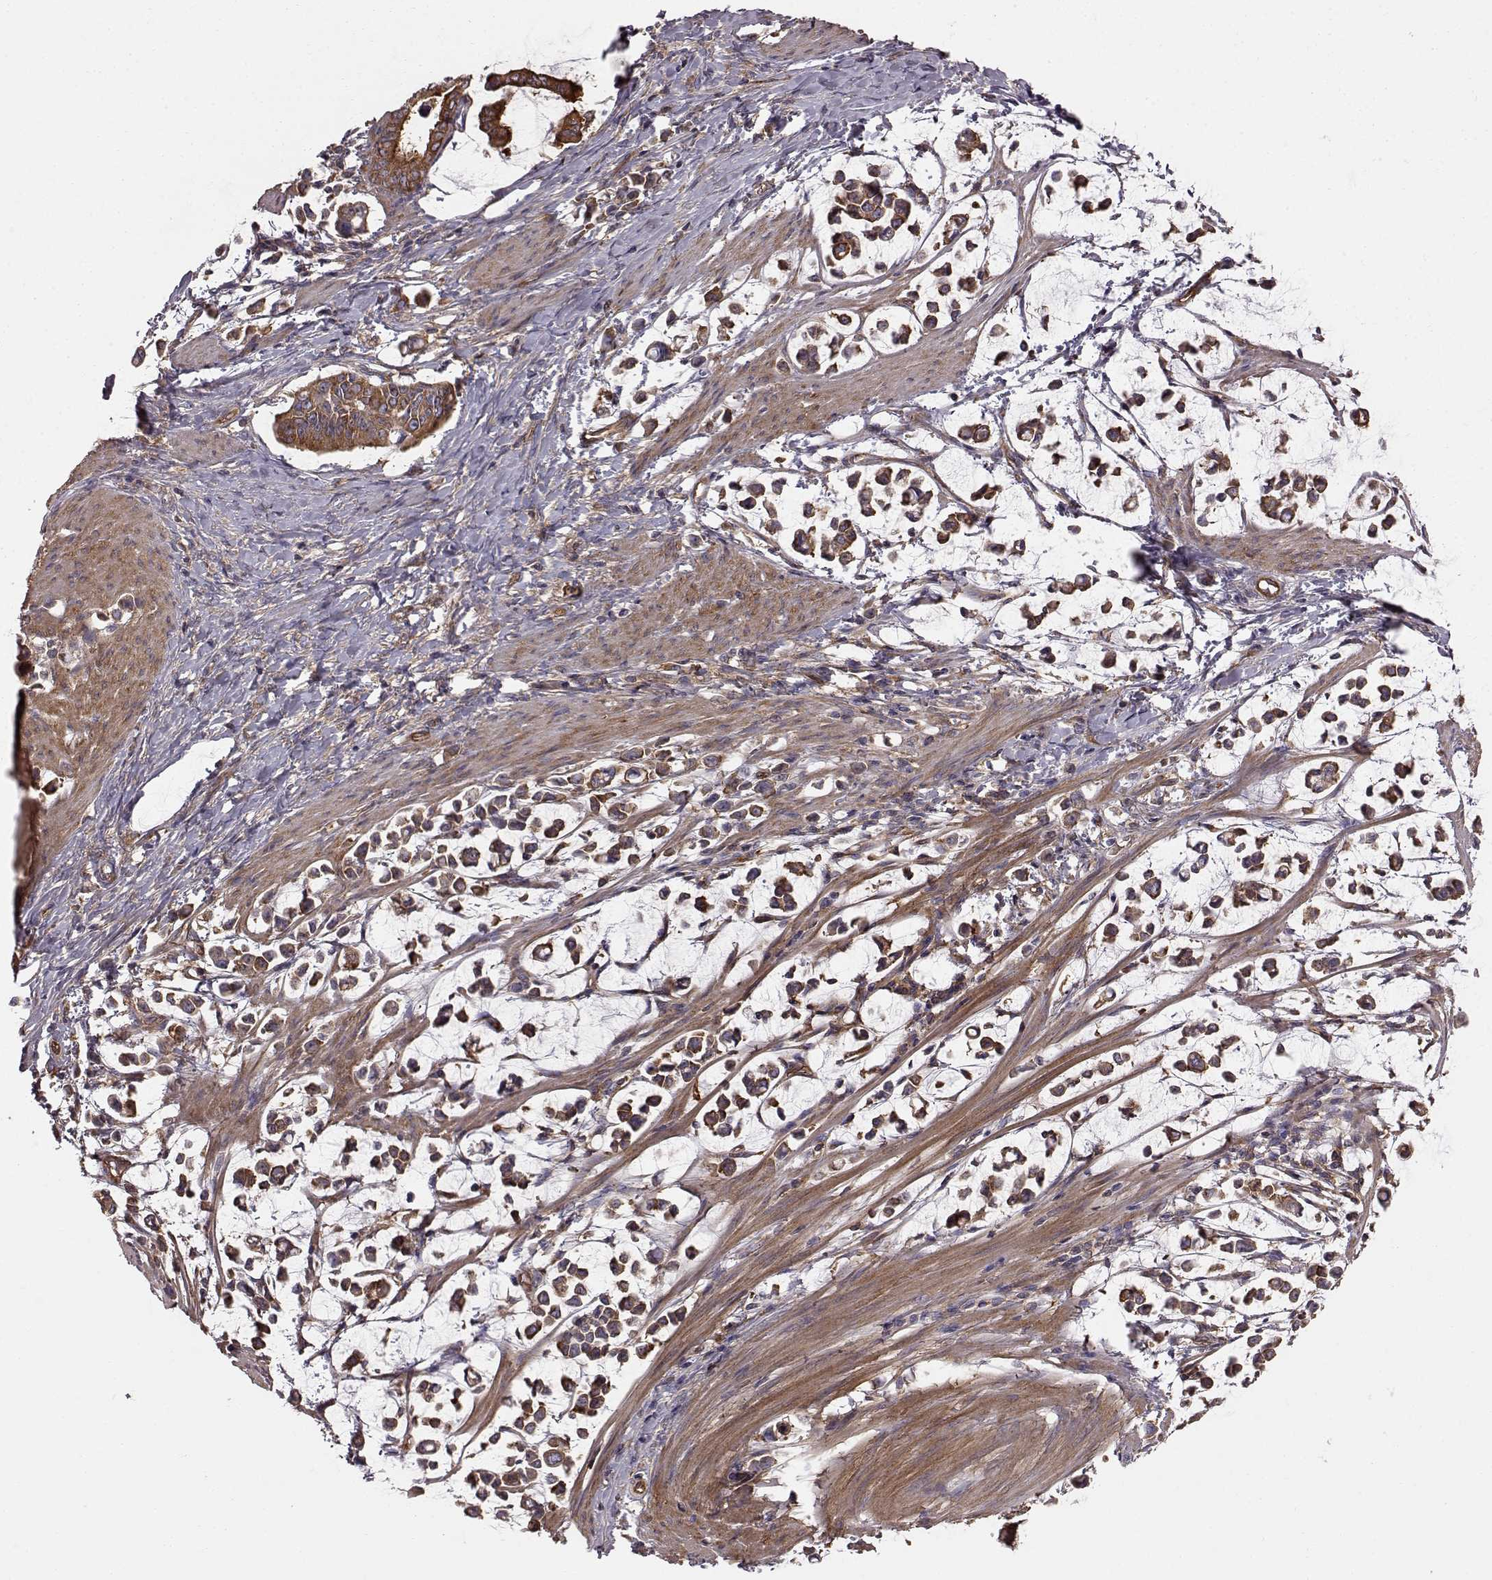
{"staining": {"intensity": "strong", "quantity": "25%-75%", "location": "cytoplasmic/membranous"}, "tissue": "stomach cancer", "cell_type": "Tumor cells", "image_type": "cancer", "snomed": [{"axis": "morphology", "description": "Adenocarcinoma, NOS"}, {"axis": "topography", "description": "Stomach"}], "caption": "Stomach cancer stained with immunohistochemistry demonstrates strong cytoplasmic/membranous staining in about 25%-75% of tumor cells.", "gene": "RABGAP1", "patient": {"sex": "male", "age": 82}}